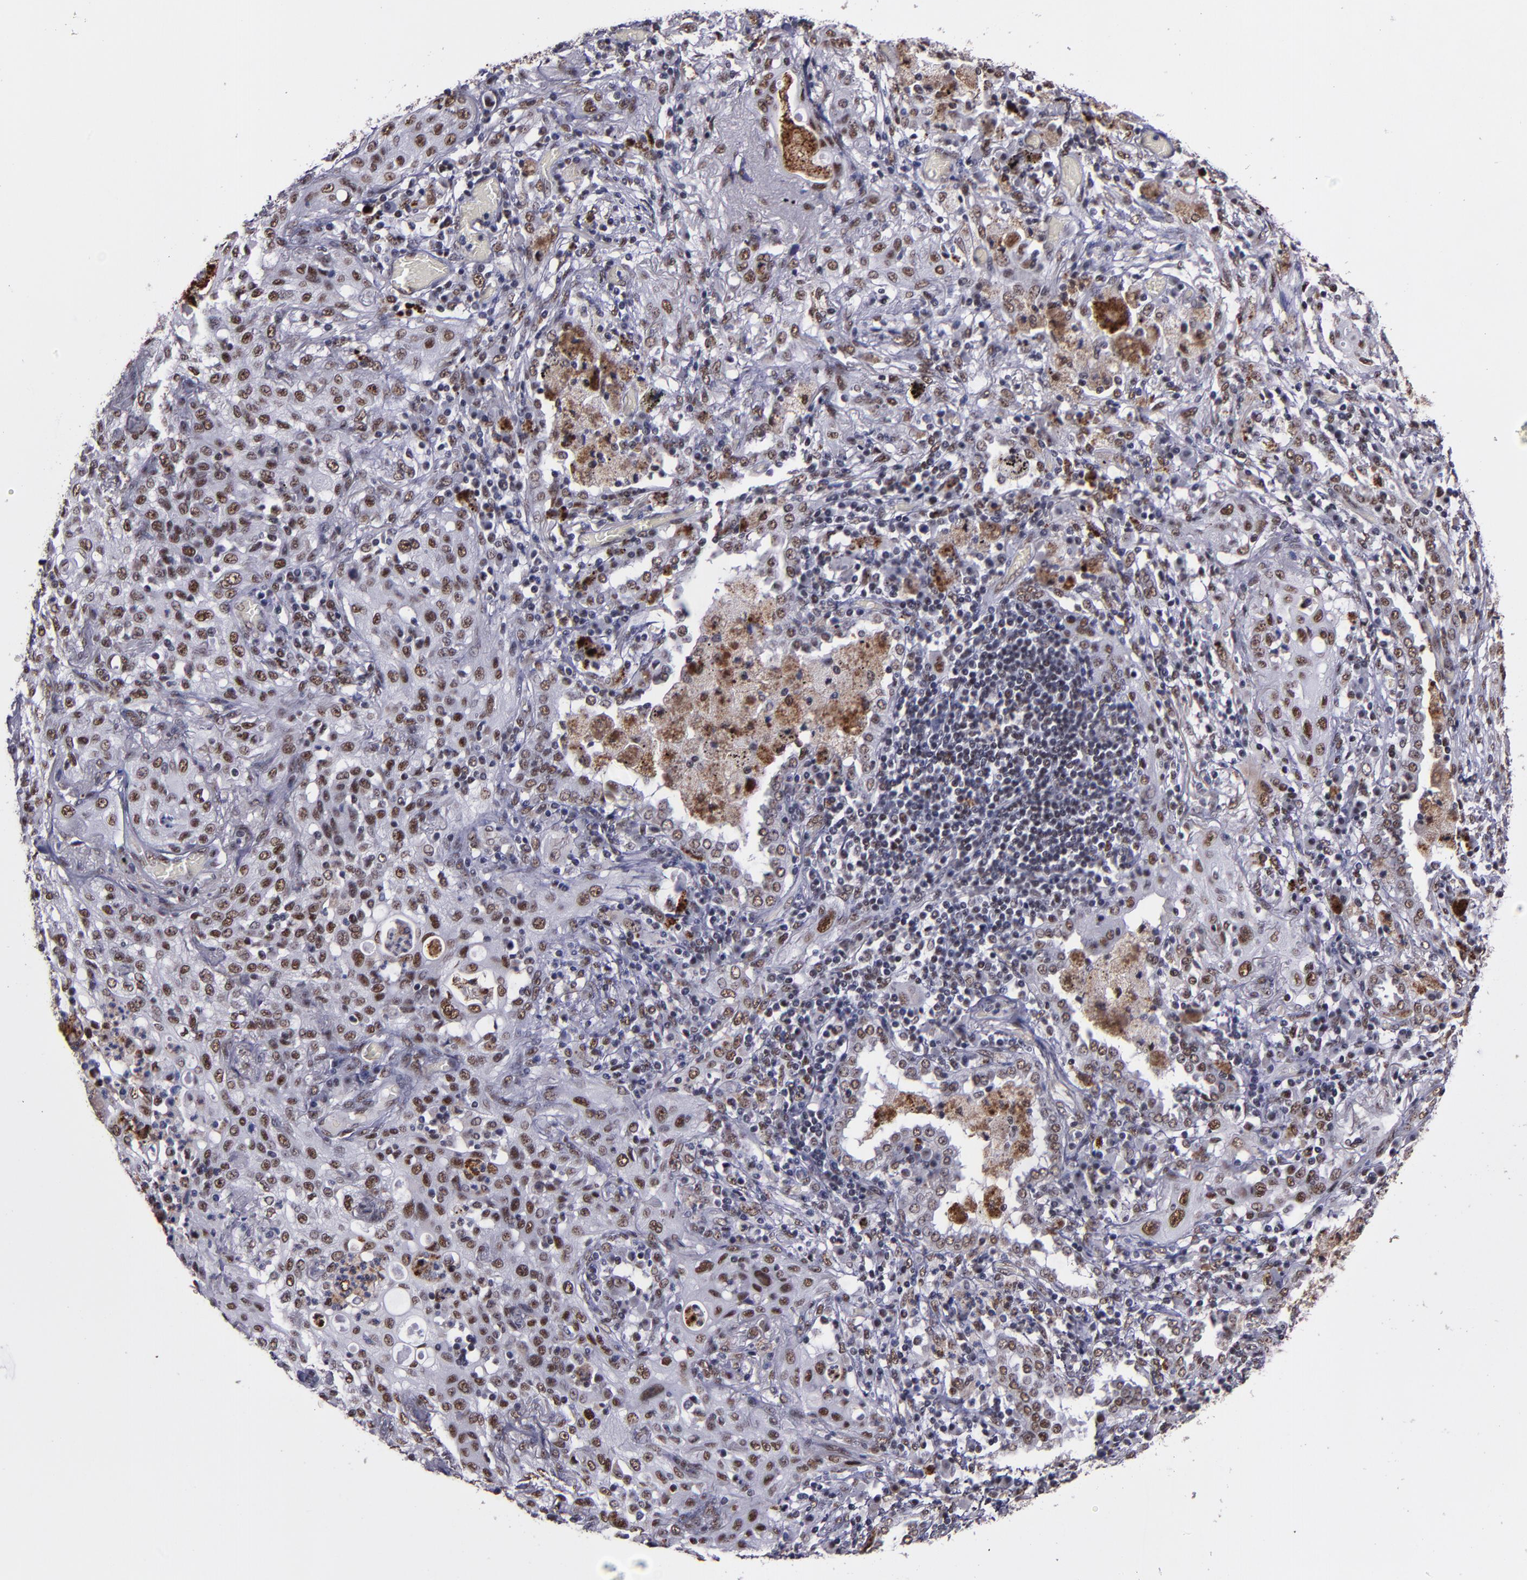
{"staining": {"intensity": "moderate", "quantity": ">75%", "location": "nuclear"}, "tissue": "lung cancer", "cell_type": "Tumor cells", "image_type": "cancer", "snomed": [{"axis": "morphology", "description": "Squamous cell carcinoma, NOS"}, {"axis": "topography", "description": "Lung"}], "caption": "High-magnification brightfield microscopy of lung squamous cell carcinoma stained with DAB (brown) and counterstained with hematoxylin (blue). tumor cells exhibit moderate nuclear staining is identified in approximately>75% of cells.", "gene": "PPP4R3A", "patient": {"sex": "female", "age": 47}}